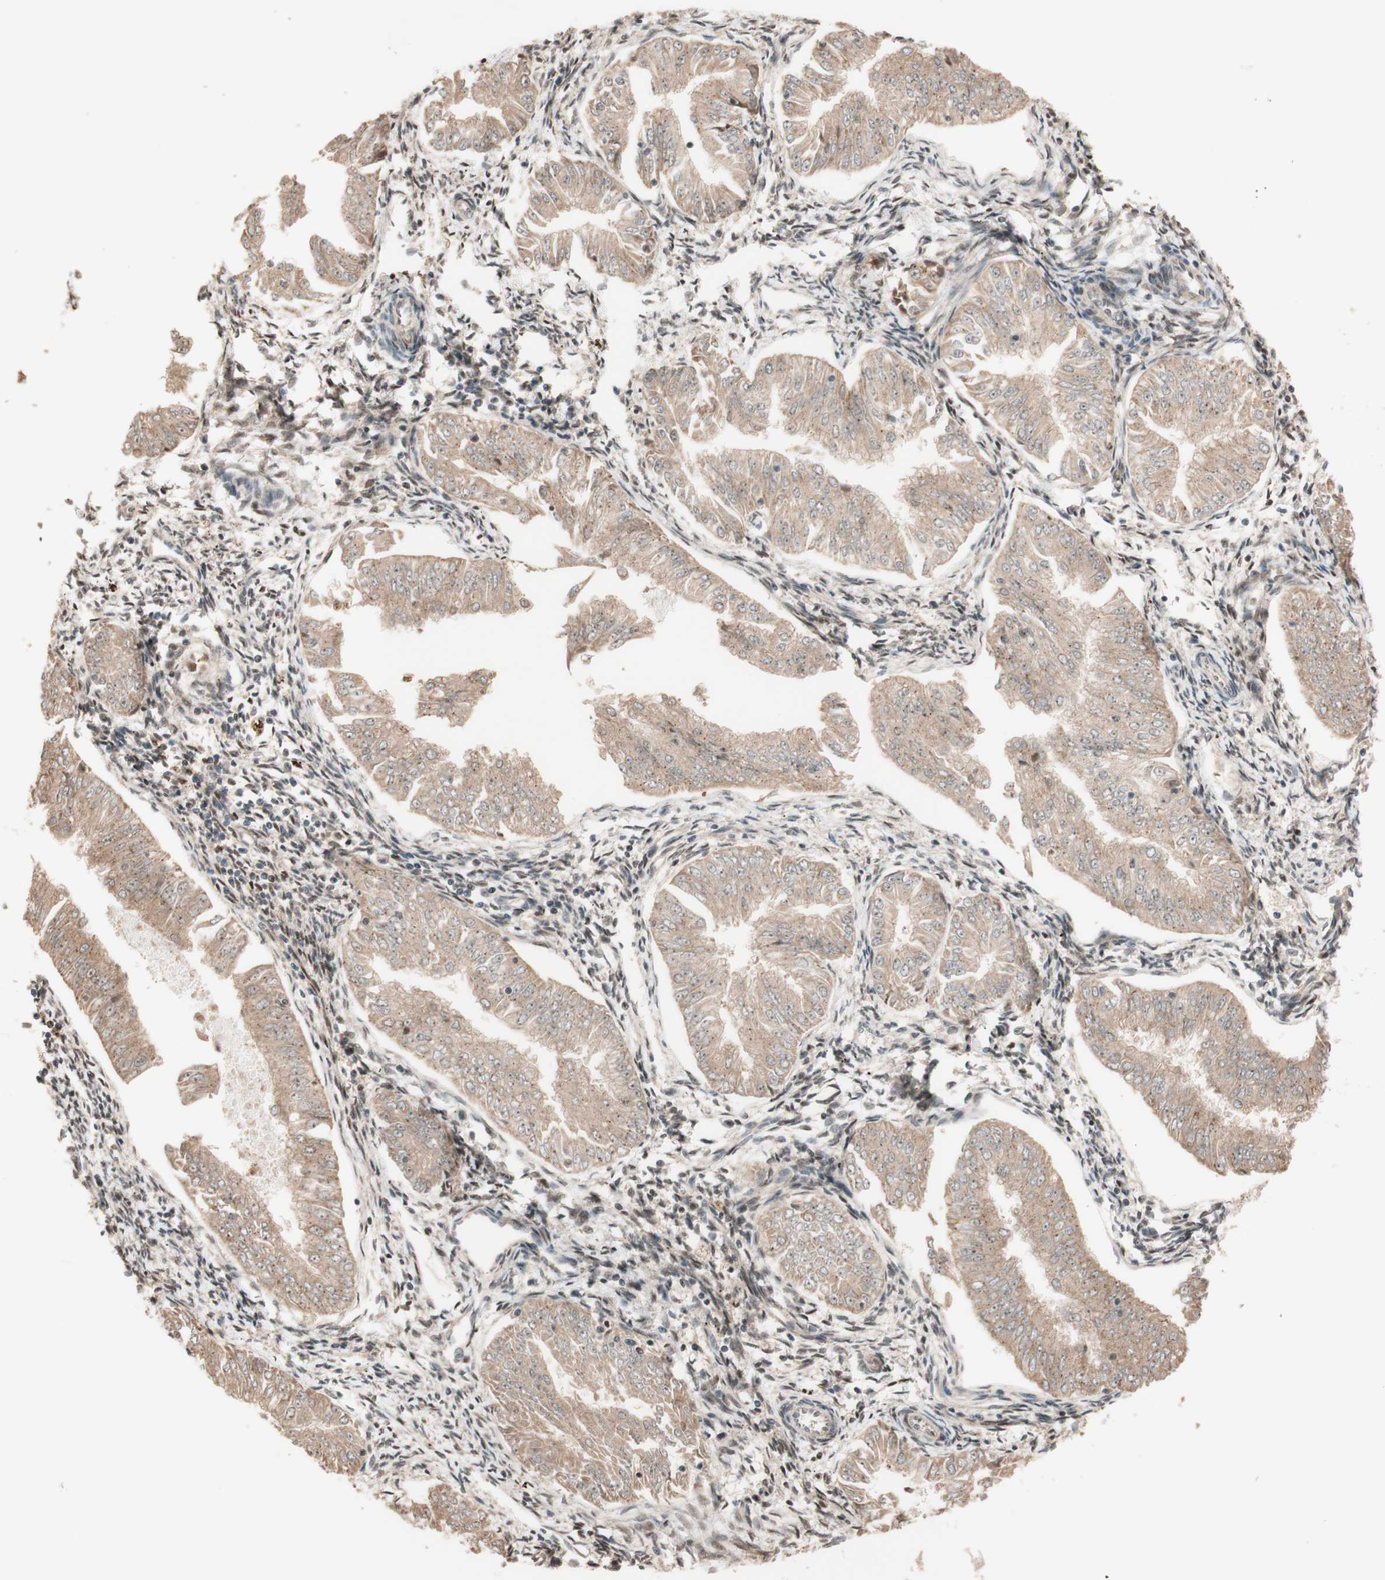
{"staining": {"intensity": "weak", "quantity": ">75%", "location": "cytoplasmic/membranous"}, "tissue": "endometrial cancer", "cell_type": "Tumor cells", "image_type": "cancer", "snomed": [{"axis": "morphology", "description": "Adenocarcinoma, NOS"}, {"axis": "topography", "description": "Endometrium"}], "caption": "Protein expression analysis of human adenocarcinoma (endometrial) reveals weak cytoplasmic/membranous positivity in approximately >75% of tumor cells.", "gene": "CCNC", "patient": {"sex": "female", "age": 53}}